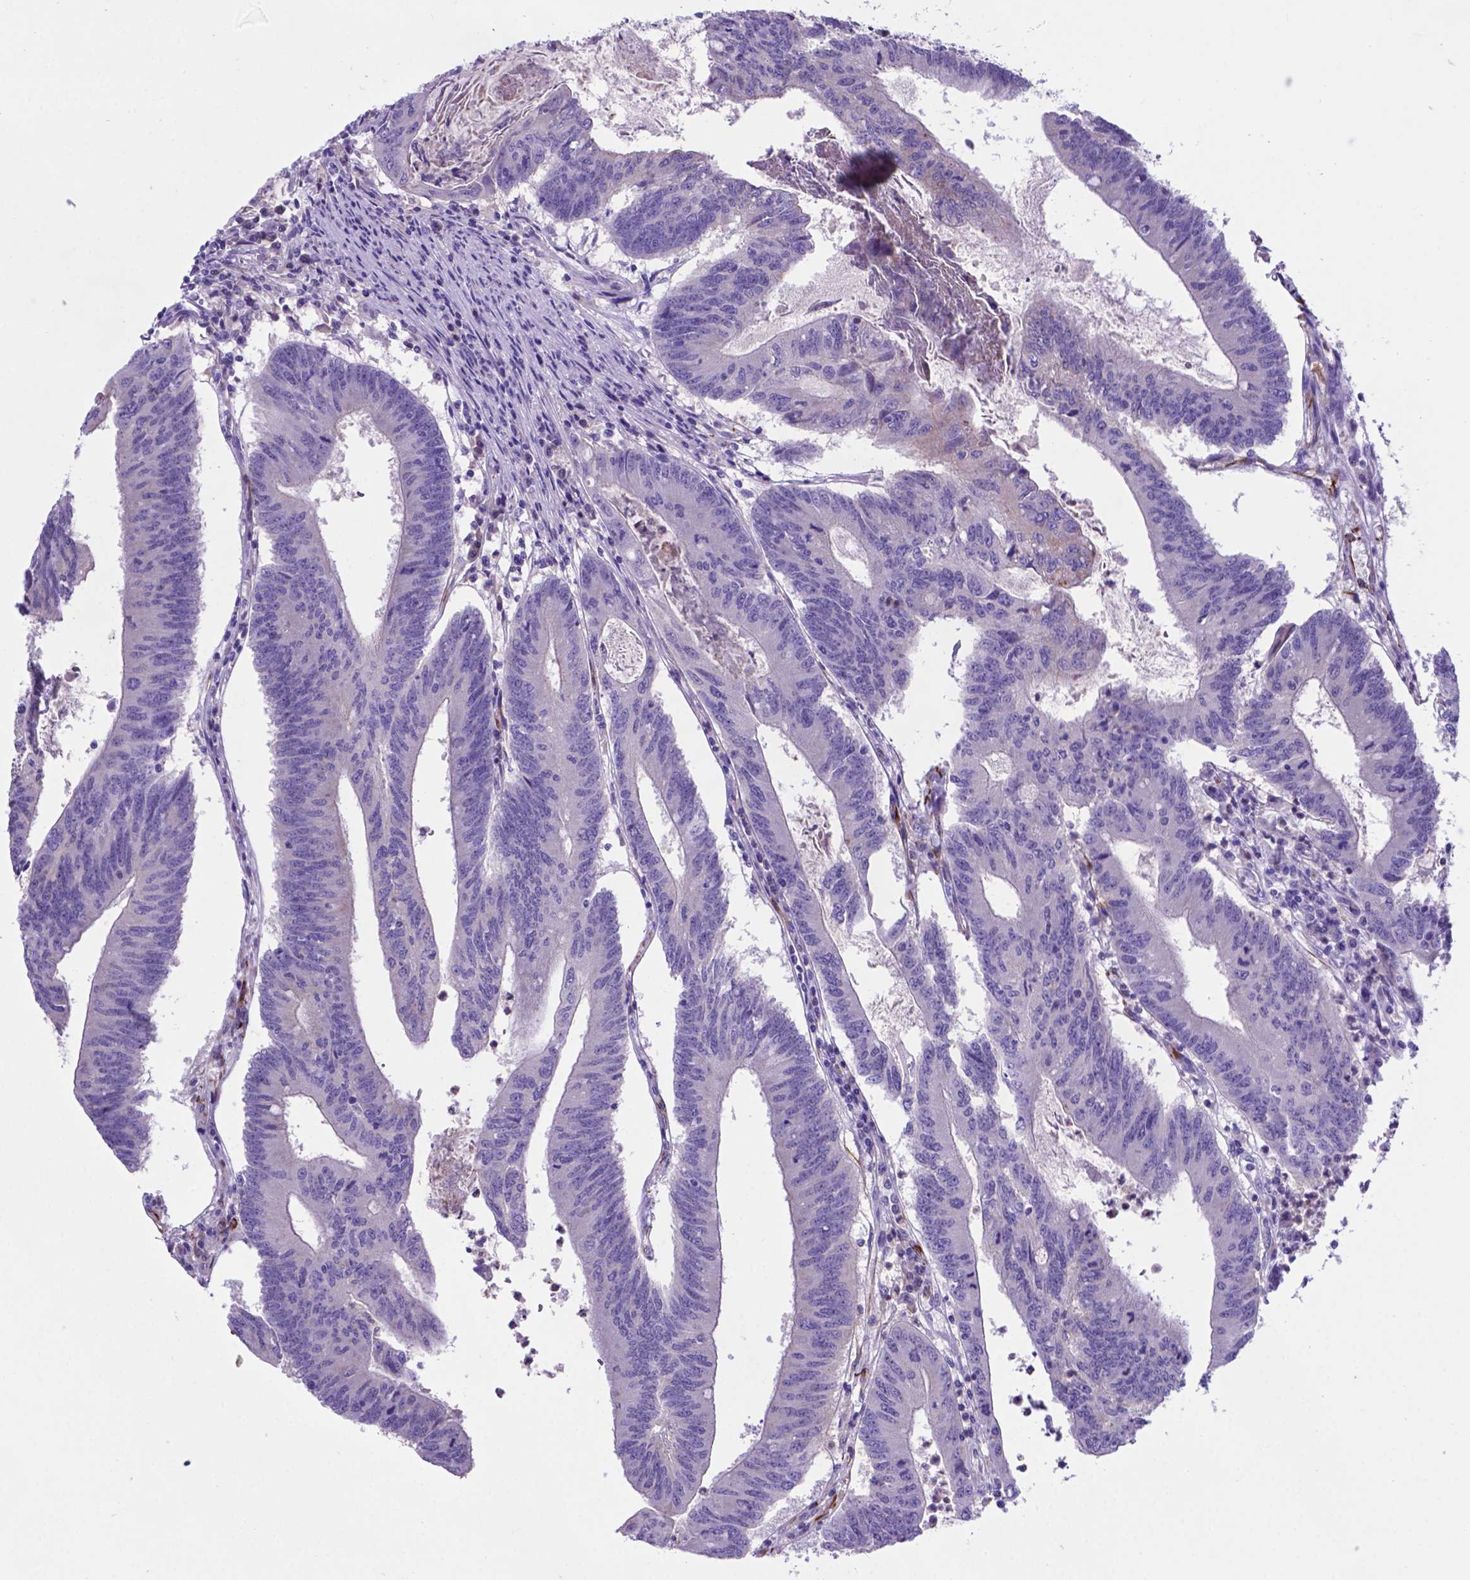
{"staining": {"intensity": "negative", "quantity": "none", "location": "none"}, "tissue": "colorectal cancer", "cell_type": "Tumor cells", "image_type": "cancer", "snomed": [{"axis": "morphology", "description": "Adenocarcinoma, NOS"}, {"axis": "topography", "description": "Colon"}], "caption": "Tumor cells are negative for brown protein staining in adenocarcinoma (colorectal).", "gene": "LZTR1", "patient": {"sex": "female", "age": 70}}